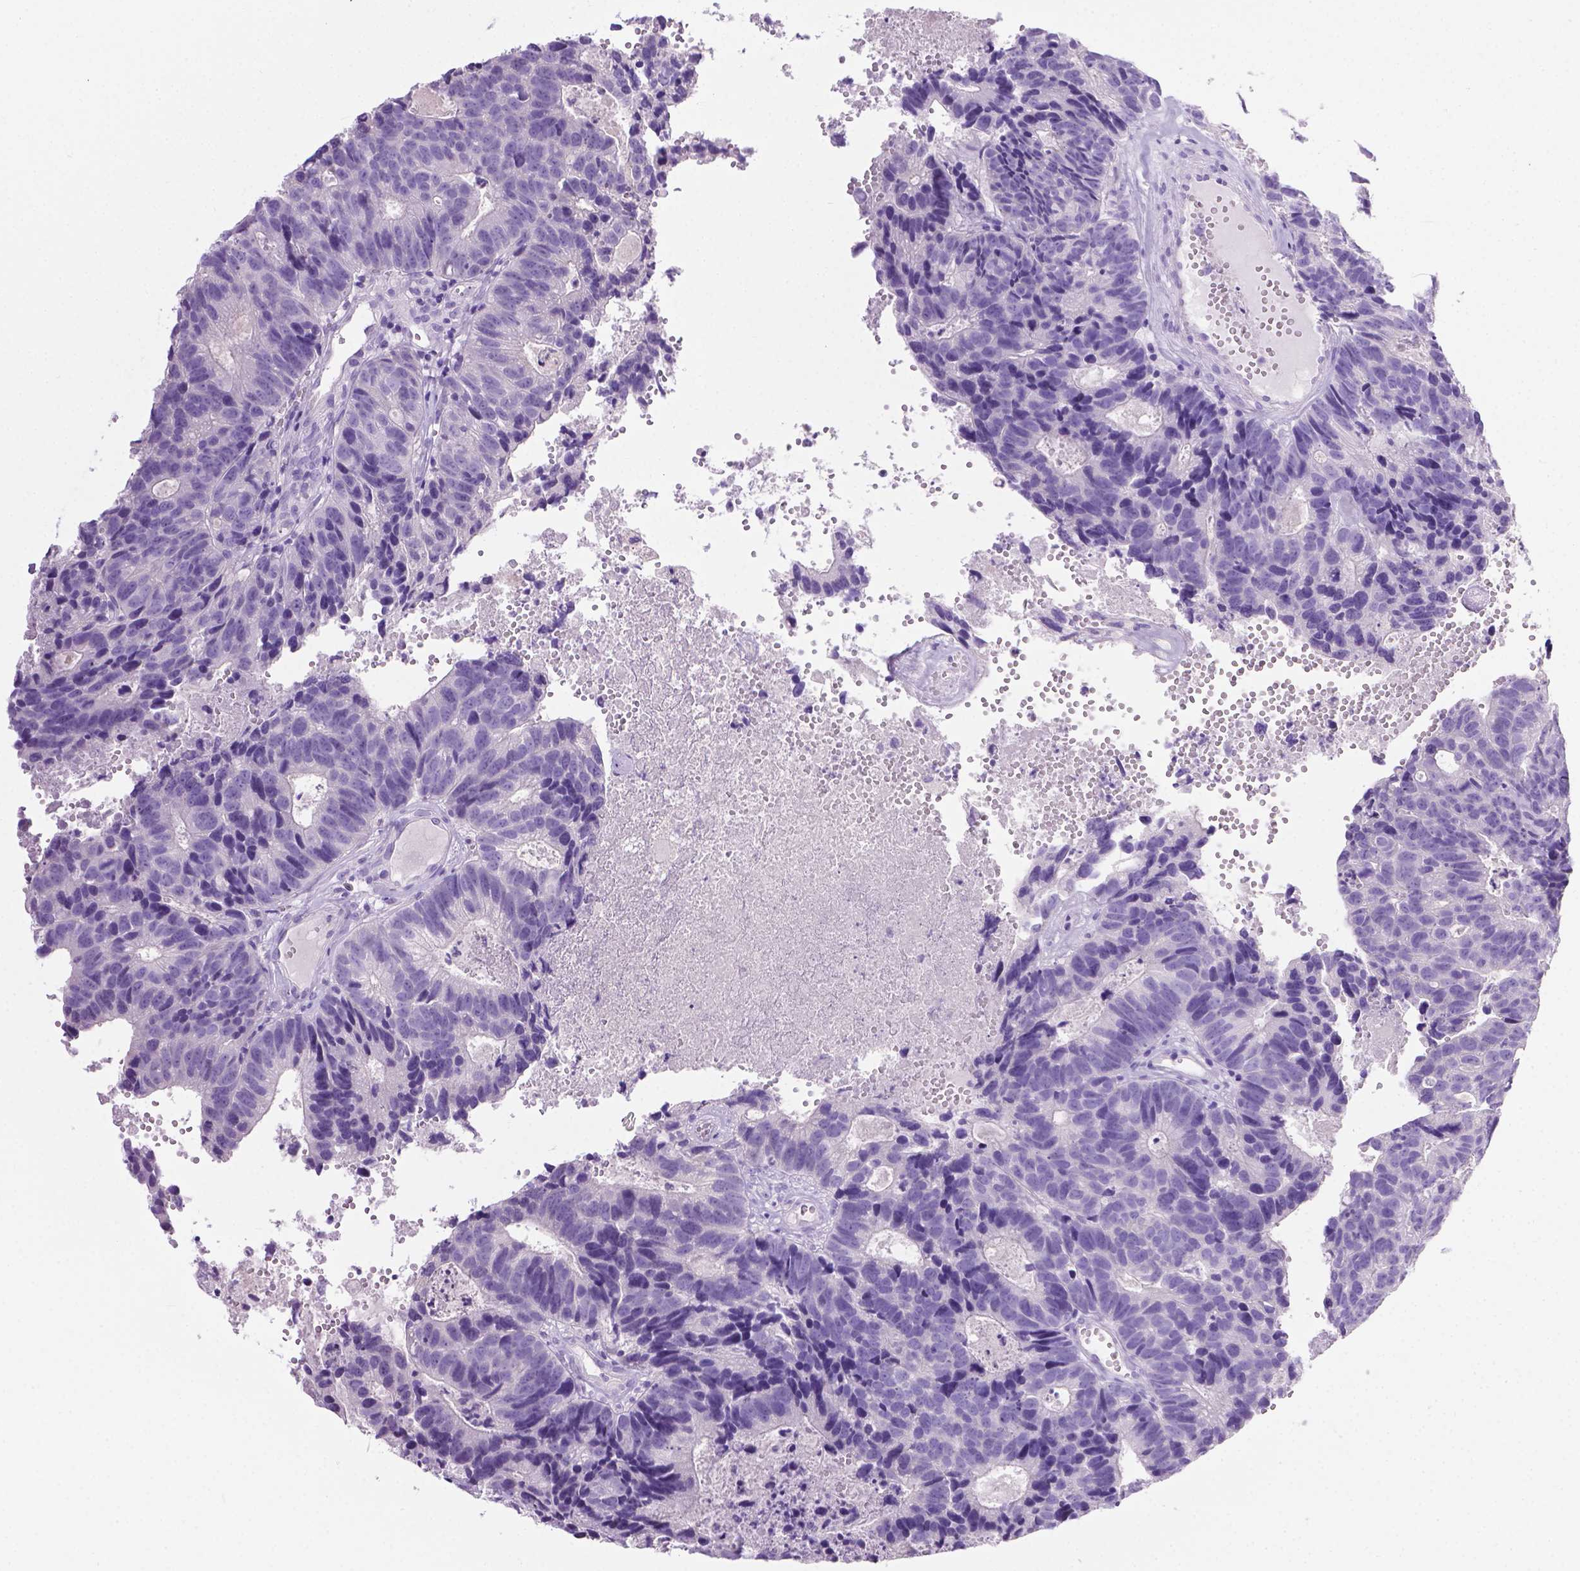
{"staining": {"intensity": "negative", "quantity": "none", "location": "none"}, "tissue": "head and neck cancer", "cell_type": "Tumor cells", "image_type": "cancer", "snomed": [{"axis": "morphology", "description": "Adenocarcinoma, NOS"}, {"axis": "topography", "description": "Head-Neck"}], "caption": "A micrograph of head and neck cancer stained for a protein reveals no brown staining in tumor cells. The staining is performed using DAB (3,3'-diaminobenzidine) brown chromogen with nuclei counter-stained in using hematoxylin.", "gene": "LELP1", "patient": {"sex": "male", "age": 62}}